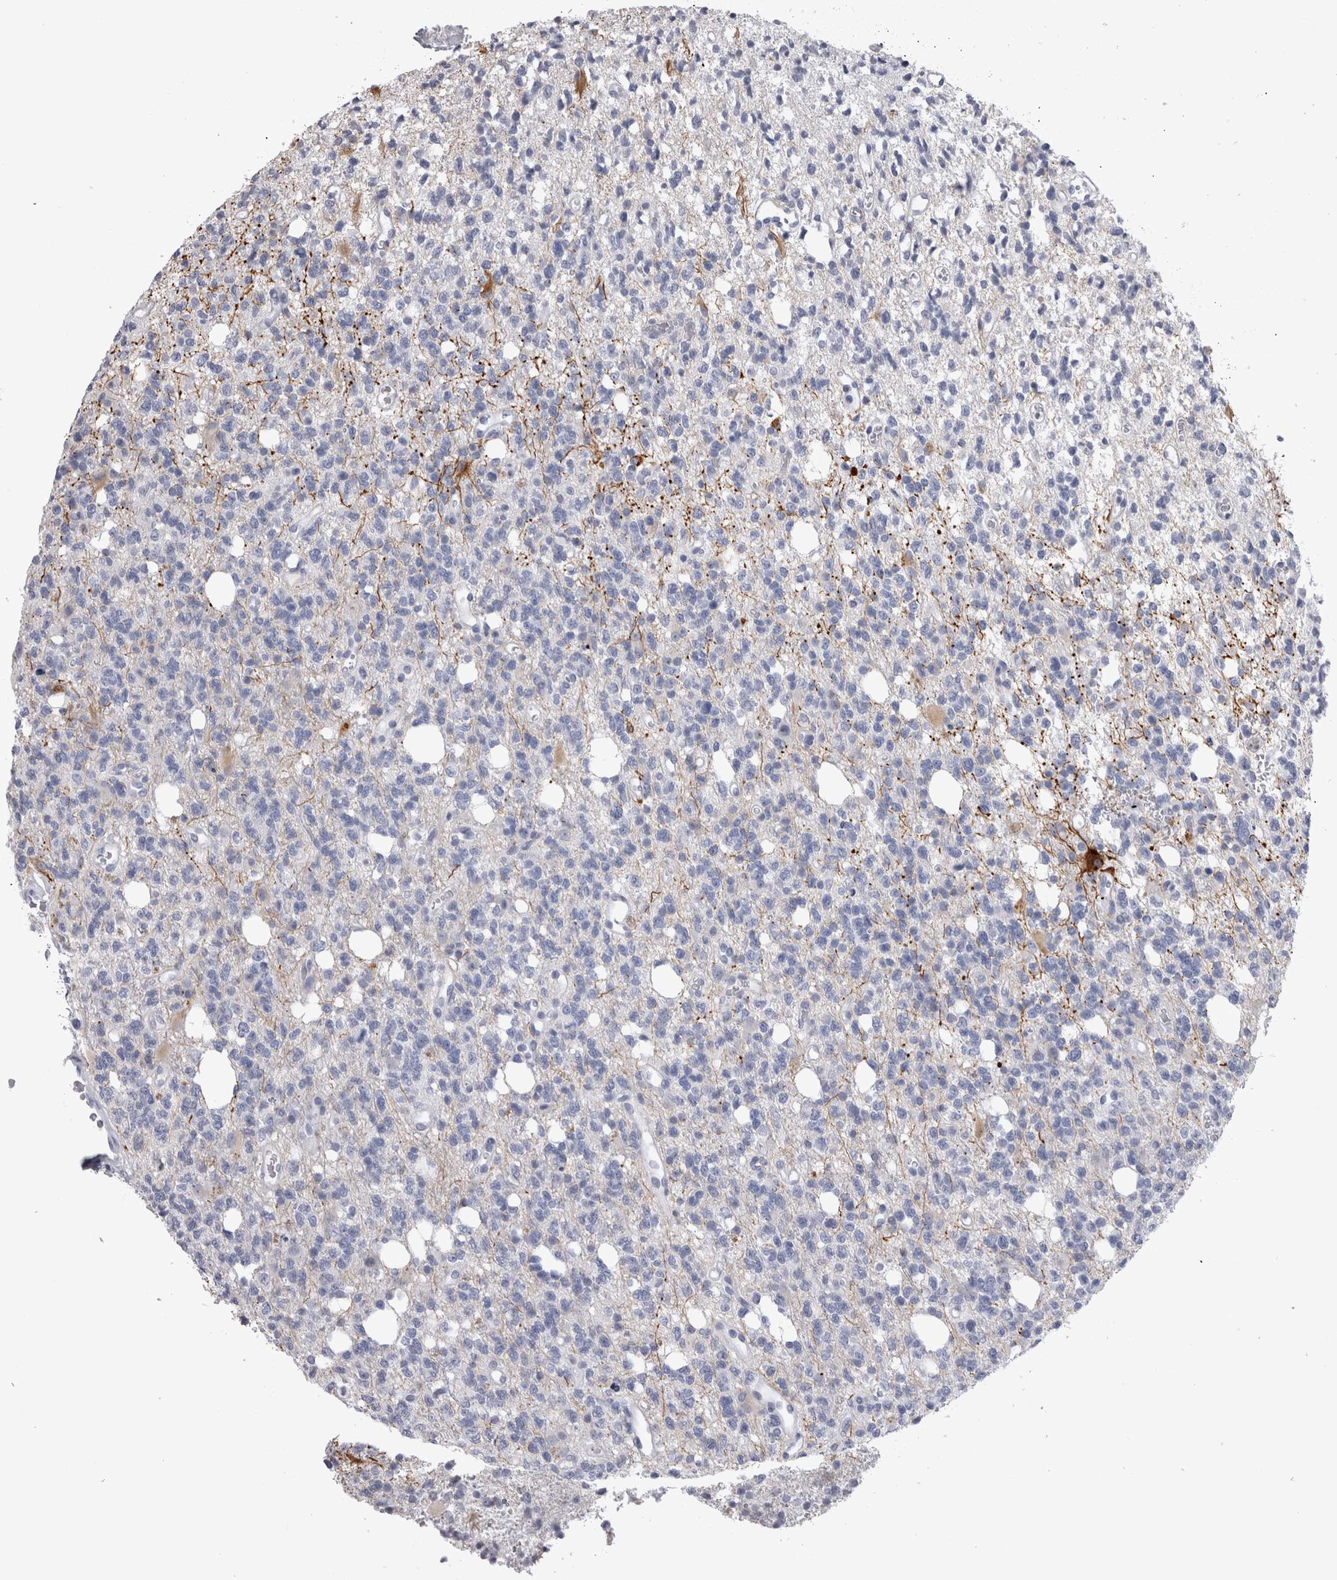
{"staining": {"intensity": "negative", "quantity": "none", "location": "none"}, "tissue": "glioma", "cell_type": "Tumor cells", "image_type": "cancer", "snomed": [{"axis": "morphology", "description": "Glioma, malignant, High grade"}, {"axis": "topography", "description": "Brain"}], "caption": "Photomicrograph shows no significant protein positivity in tumor cells of glioma.", "gene": "ADAM2", "patient": {"sex": "female", "age": 62}}